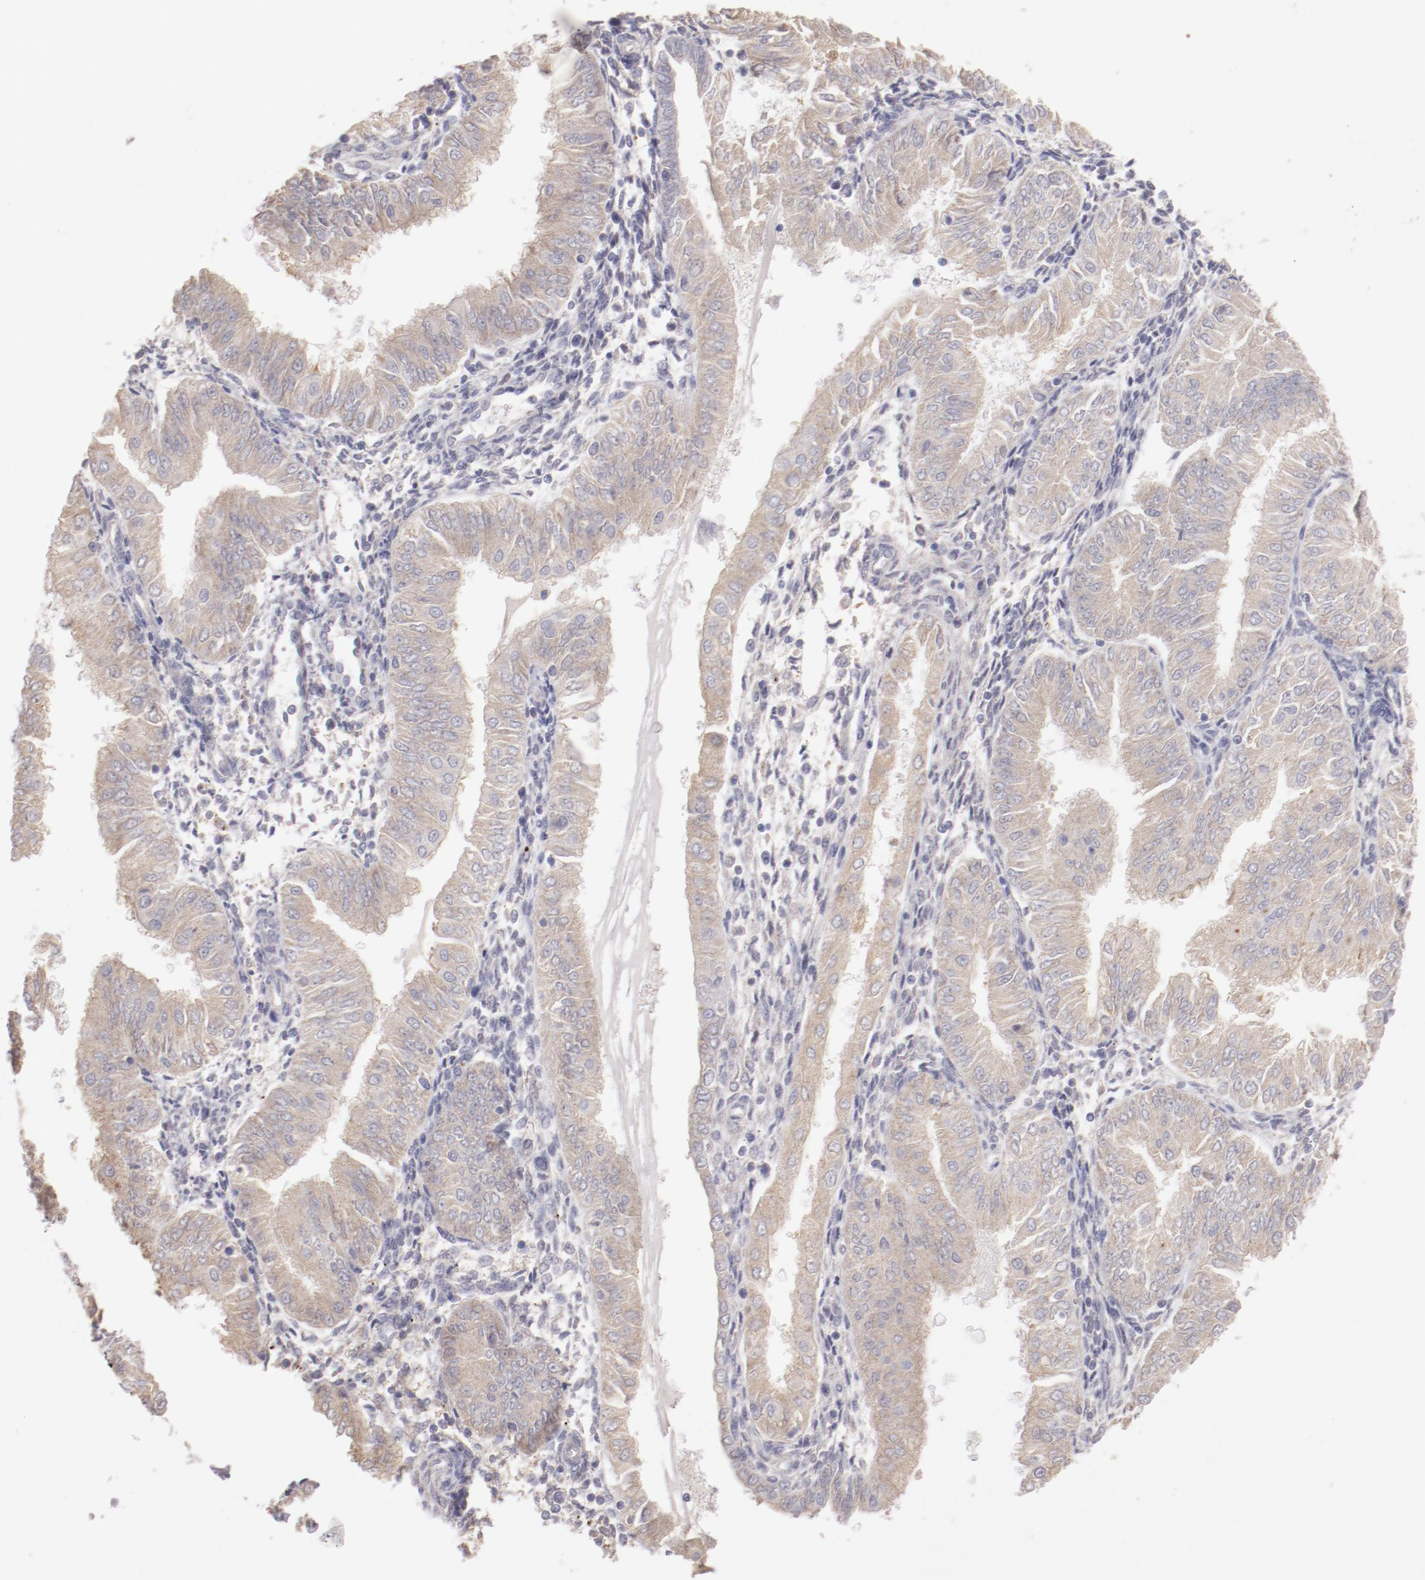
{"staining": {"intensity": "weak", "quantity": ">75%", "location": "cytoplasmic/membranous"}, "tissue": "endometrial cancer", "cell_type": "Tumor cells", "image_type": "cancer", "snomed": [{"axis": "morphology", "description": "Adenocarcinoma, NOS"}, {"axis": "topography", "description": "Endometrium"}], "caption": "Immunohistochemical staining of human endometrial adenocarcinoma reveals low levels of weak cytoplasmic/membranous protein expression in about >75% of tumor cells.", "gene": "ENTPD5", "patient": {"sex": "female", "age": 53}}